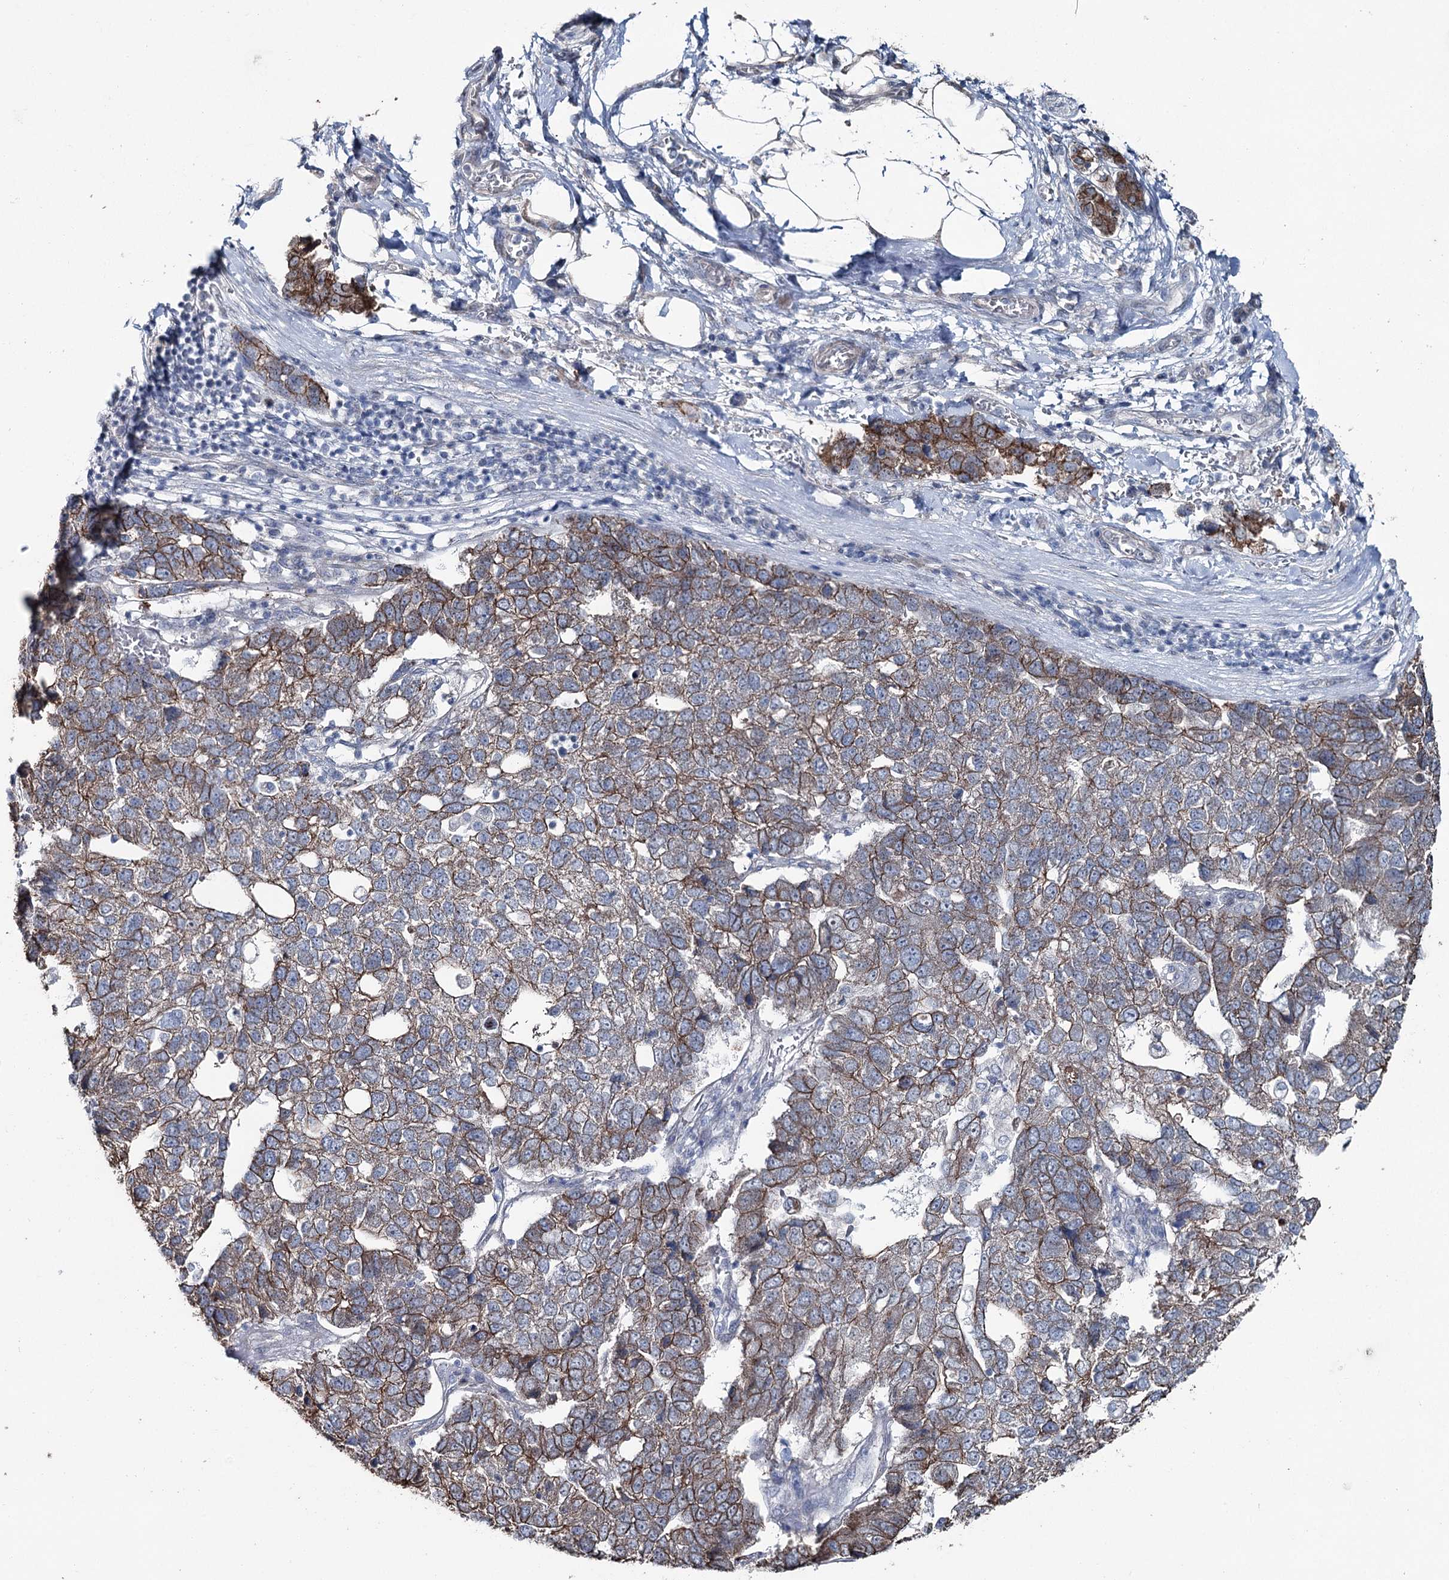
{"staining": {"intensity": "moderate", "quantity": ">75%", "location": "cytoplasmic/membranous"}, "tissue": "pancreatic cancer", "cell_type": "Tumor cells", "image_type": "cancer", "snomed": [{"axis": "morphology", "description": "Adenocarcinoma, NOS"}, {"axis": "topography", "description": "Pancreas"}], "caption": "Protein expression analysis of pancreatic cancer displays moderate cytoplasmic/membranous staining in approximately >75% of tumor cells. (Stains: DAB in brown, nuclei in blue, Microscopy: brightfield microscopy at high magnification).", "gene": "FAM120B", "patient": {"sex": "female", "age": 61}}